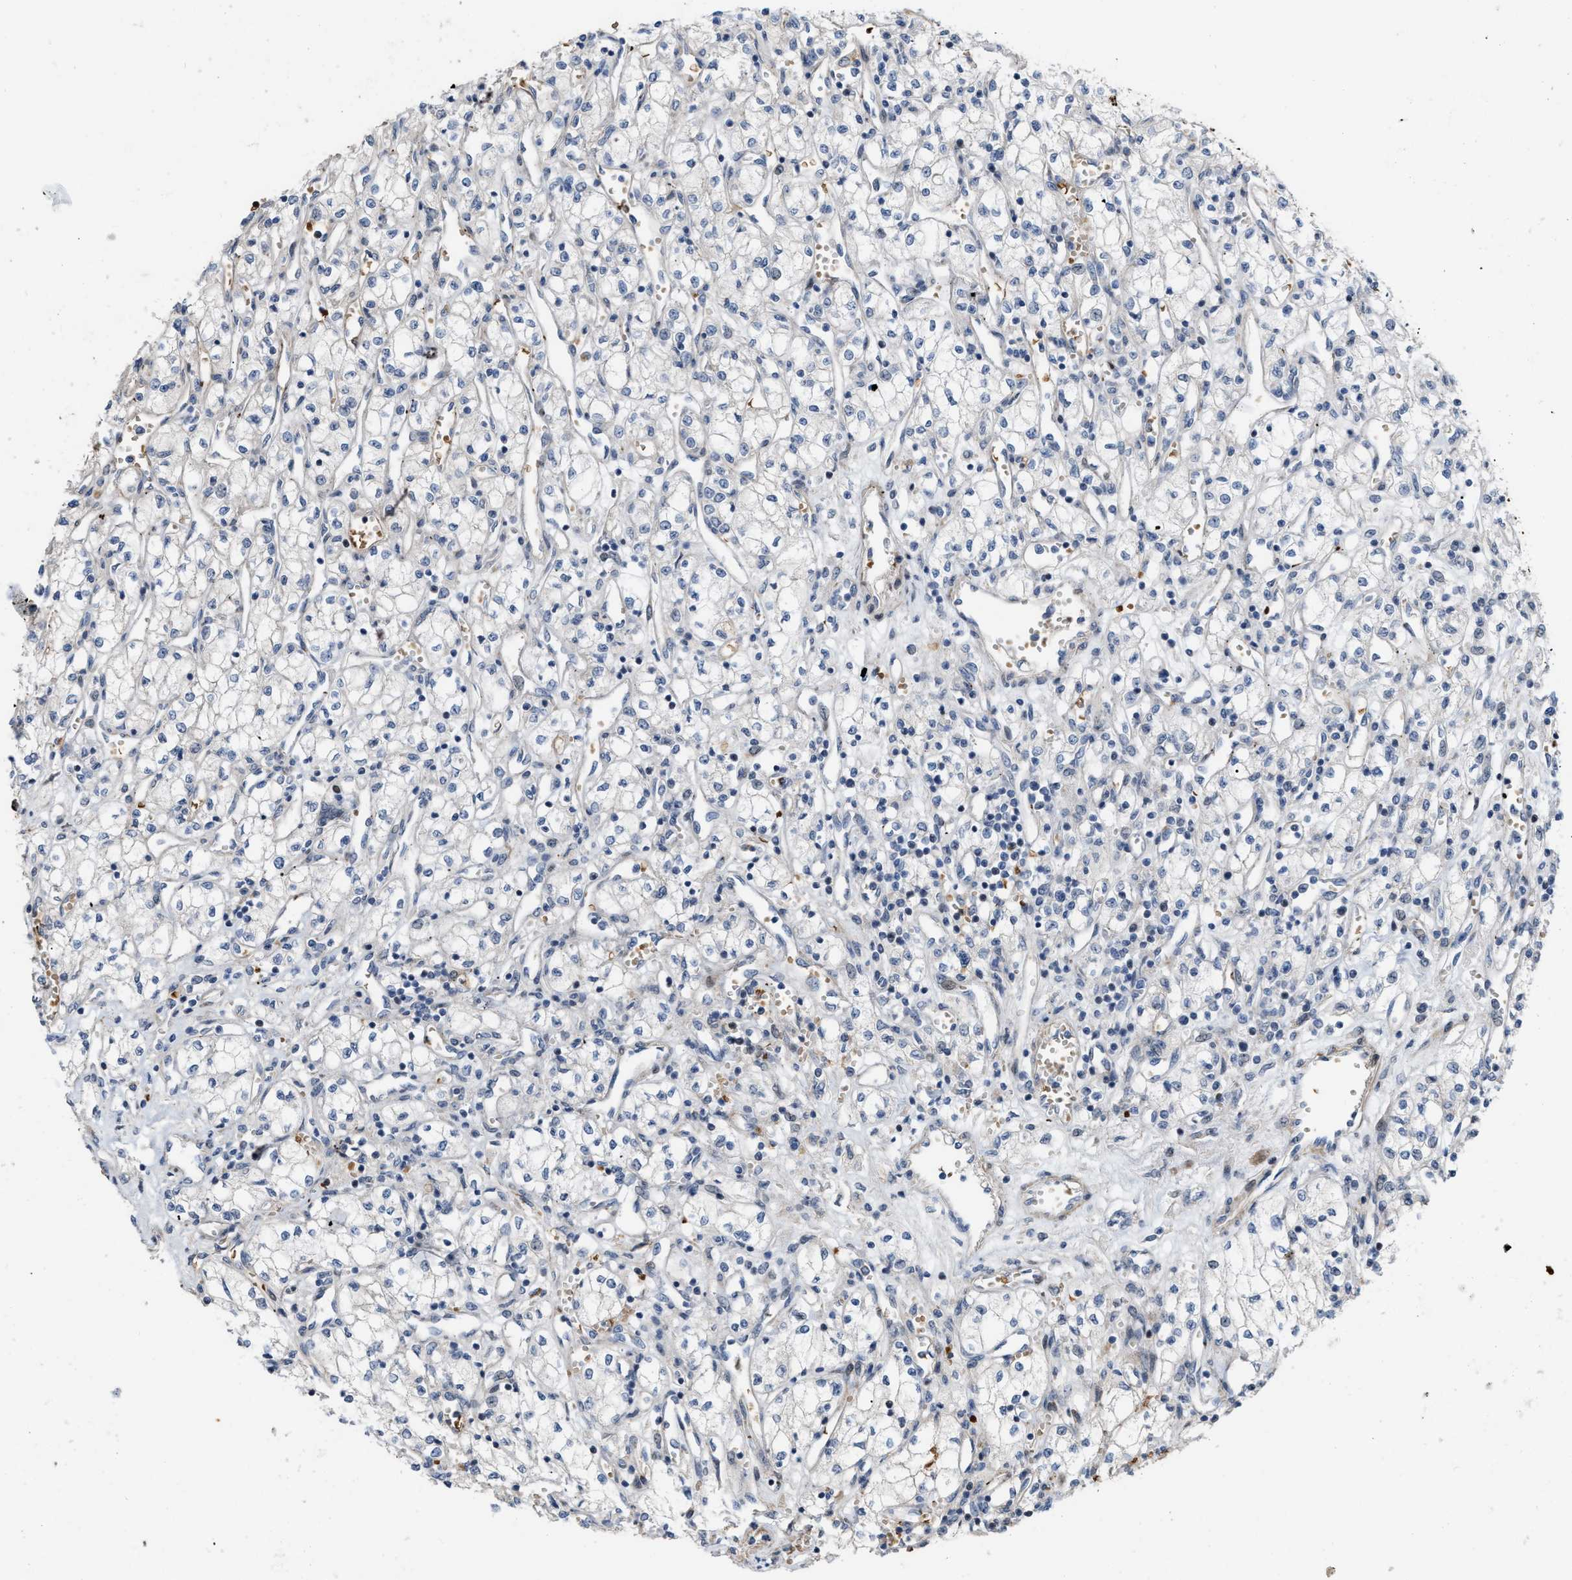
{"staining": {"intensity": "negative", "quantity": "none", "location": "none"}, "tissue": "renal cancer", "cell_type": "Tumor cells", "image_type": "cancer", "snomed": [{"axis": "morphology", "description": "Adenocarcinoma, NOS"}, {"axis": "topography", "description": "Kidney"}], "caption": "A histopathology image of human adenocarcinoma (renal) is negative for staining in tumor cells. Brightfield microscopy of immunohistochemistry stained with DAB (brown) and hematoxylin (blue), captured at high magnification.", "gene": "POLR1F", "patient": {"sex": "male", "age": 59}}